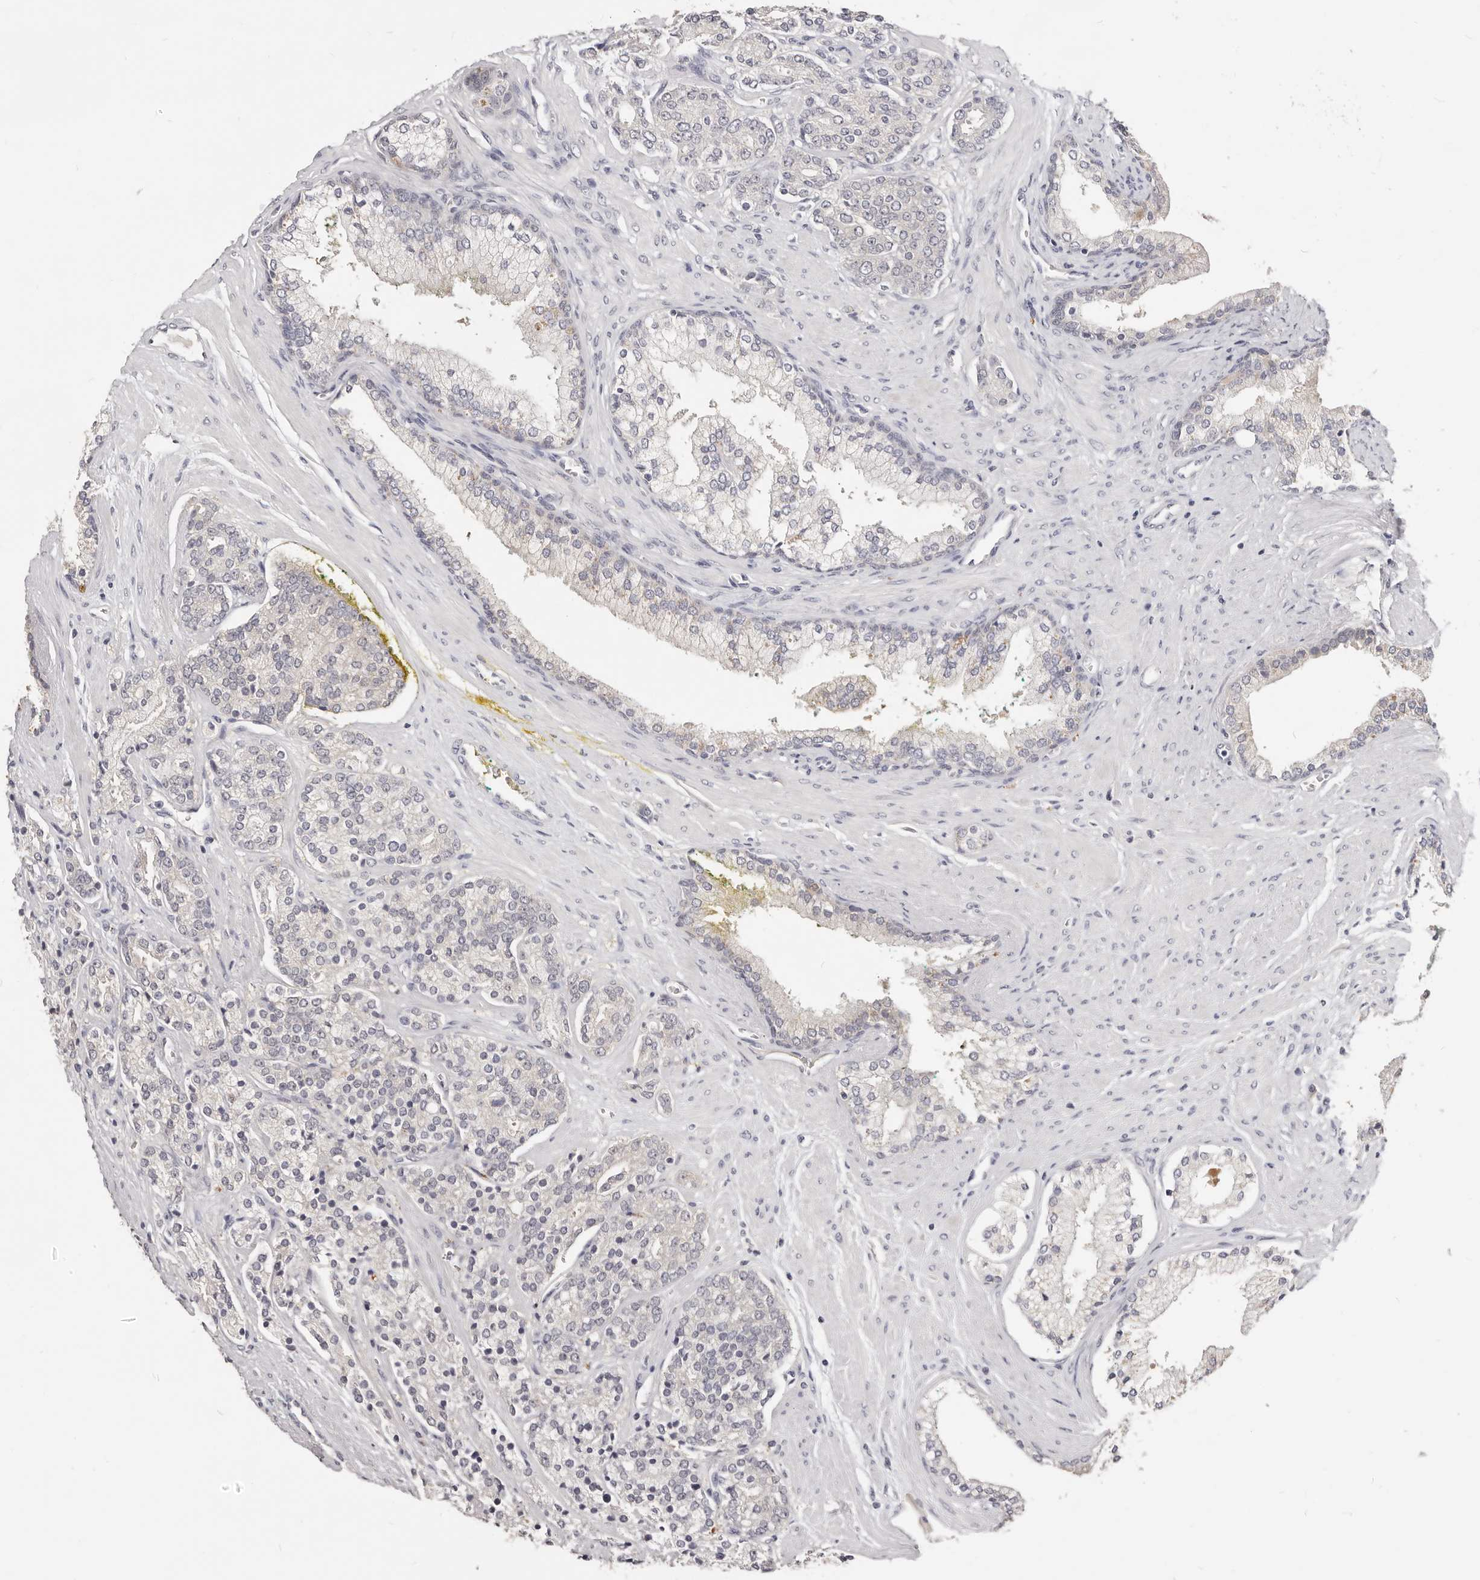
{"staining": {"intensity": "negative", "quantity": "none", "location": "none"}, "tissue": "prostate cancer", "cell_type": "Tumor cells", "image_type": "cancer", "snomed": [{"axis": "morphology", "description": "Adenocarcinoma, High grade"}, {"axis": "topography", "description": "Prostate"}], "caption": "Protein analysis of adenocarcinoma (high-grade) (prostate) reveals no significant positivity in tumor cells.", "gene": "TSPAN13", "patient": {"sex": "male", "age": 71}}